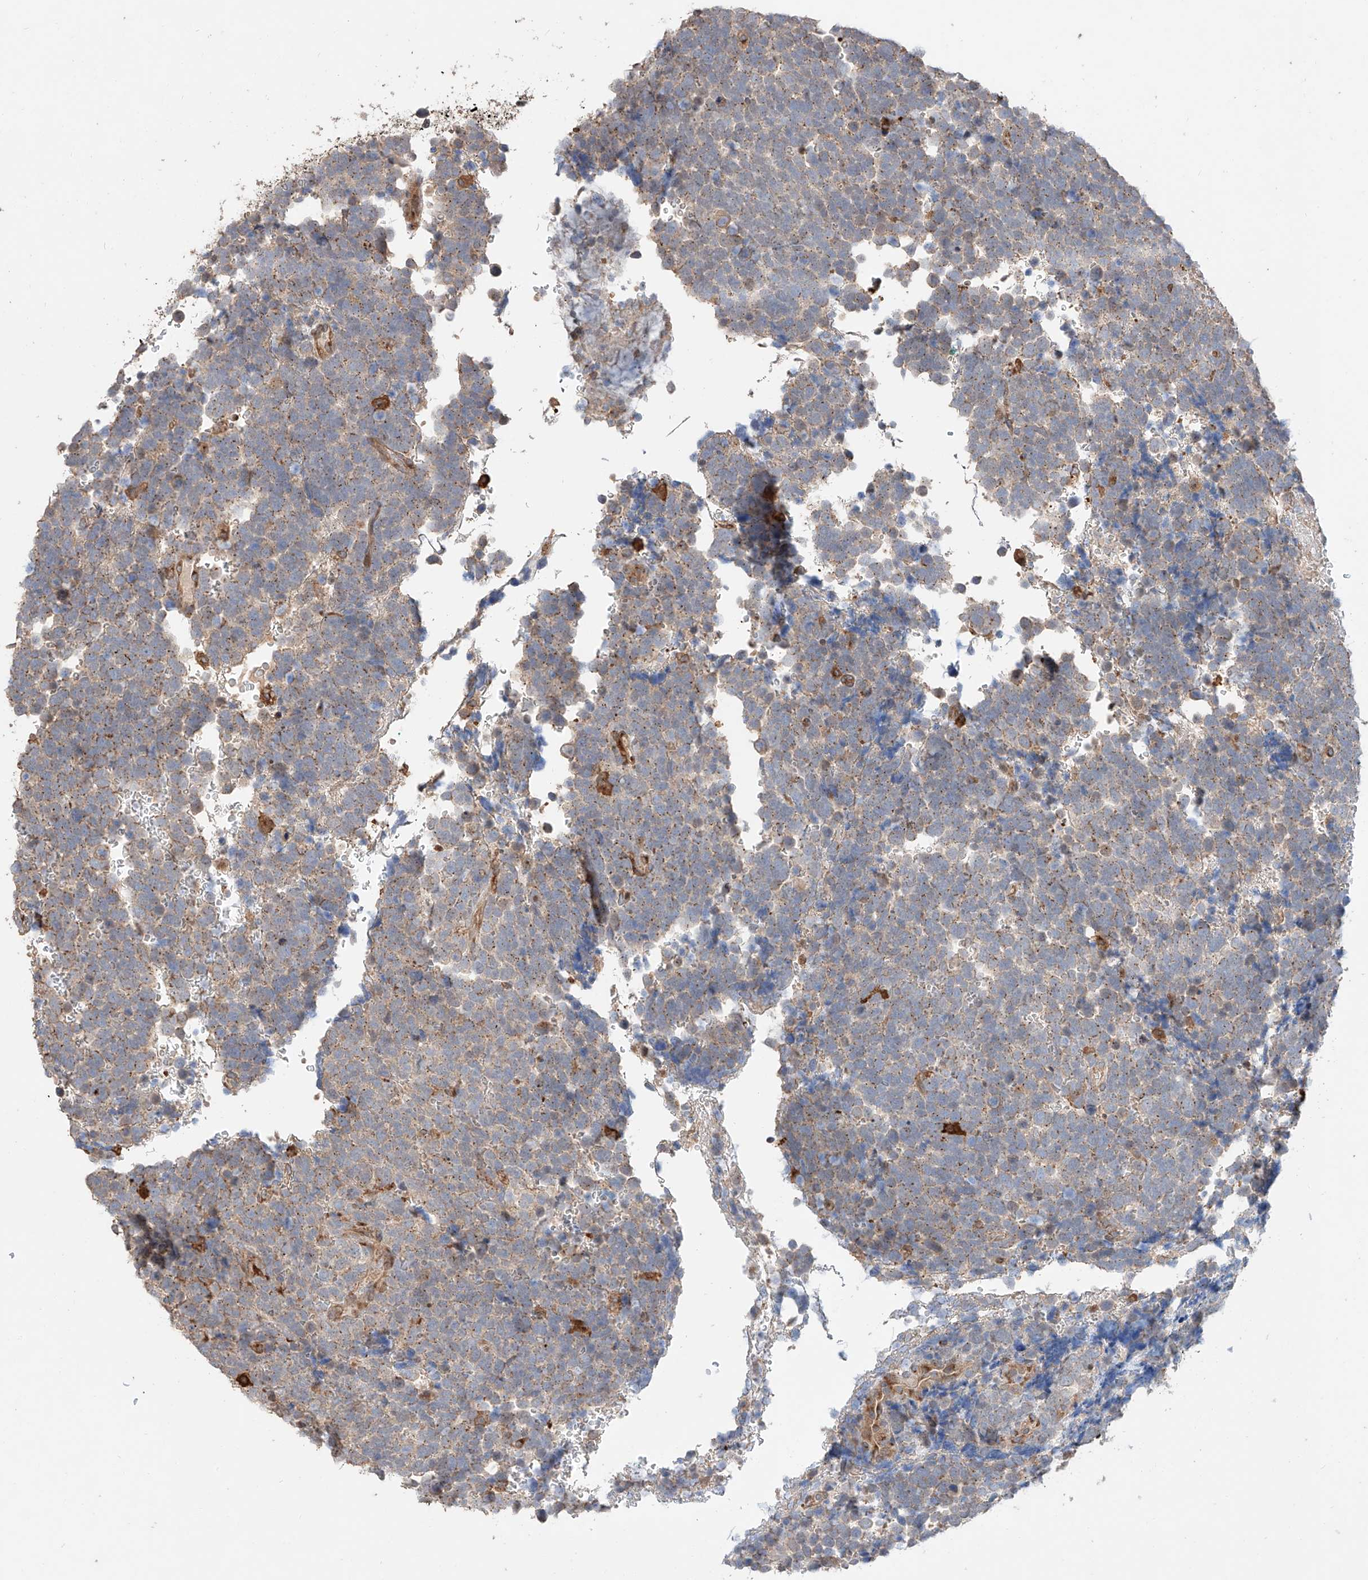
{"staining": {"intensity": "weak", "quantity": ">75%", "location": "cytoplasmic/membranous"}, "tissue": "urothelial cancer", "cell_type": "Tumor cells", "image_type": "cancer", "snomed": [{"axis": "morphology", "description": "Urothelial carcinoma, High grade"}, {"axis": "topography", "description": "Urinary bladder"}], "caption": "Weak cytoplasmic/membranous protein expression is present in about >75% of tumor cells in high-grade urothelial carcinoma.", "gene": "MOSPD1", "patient": {"sex": "female", "age": 82}}